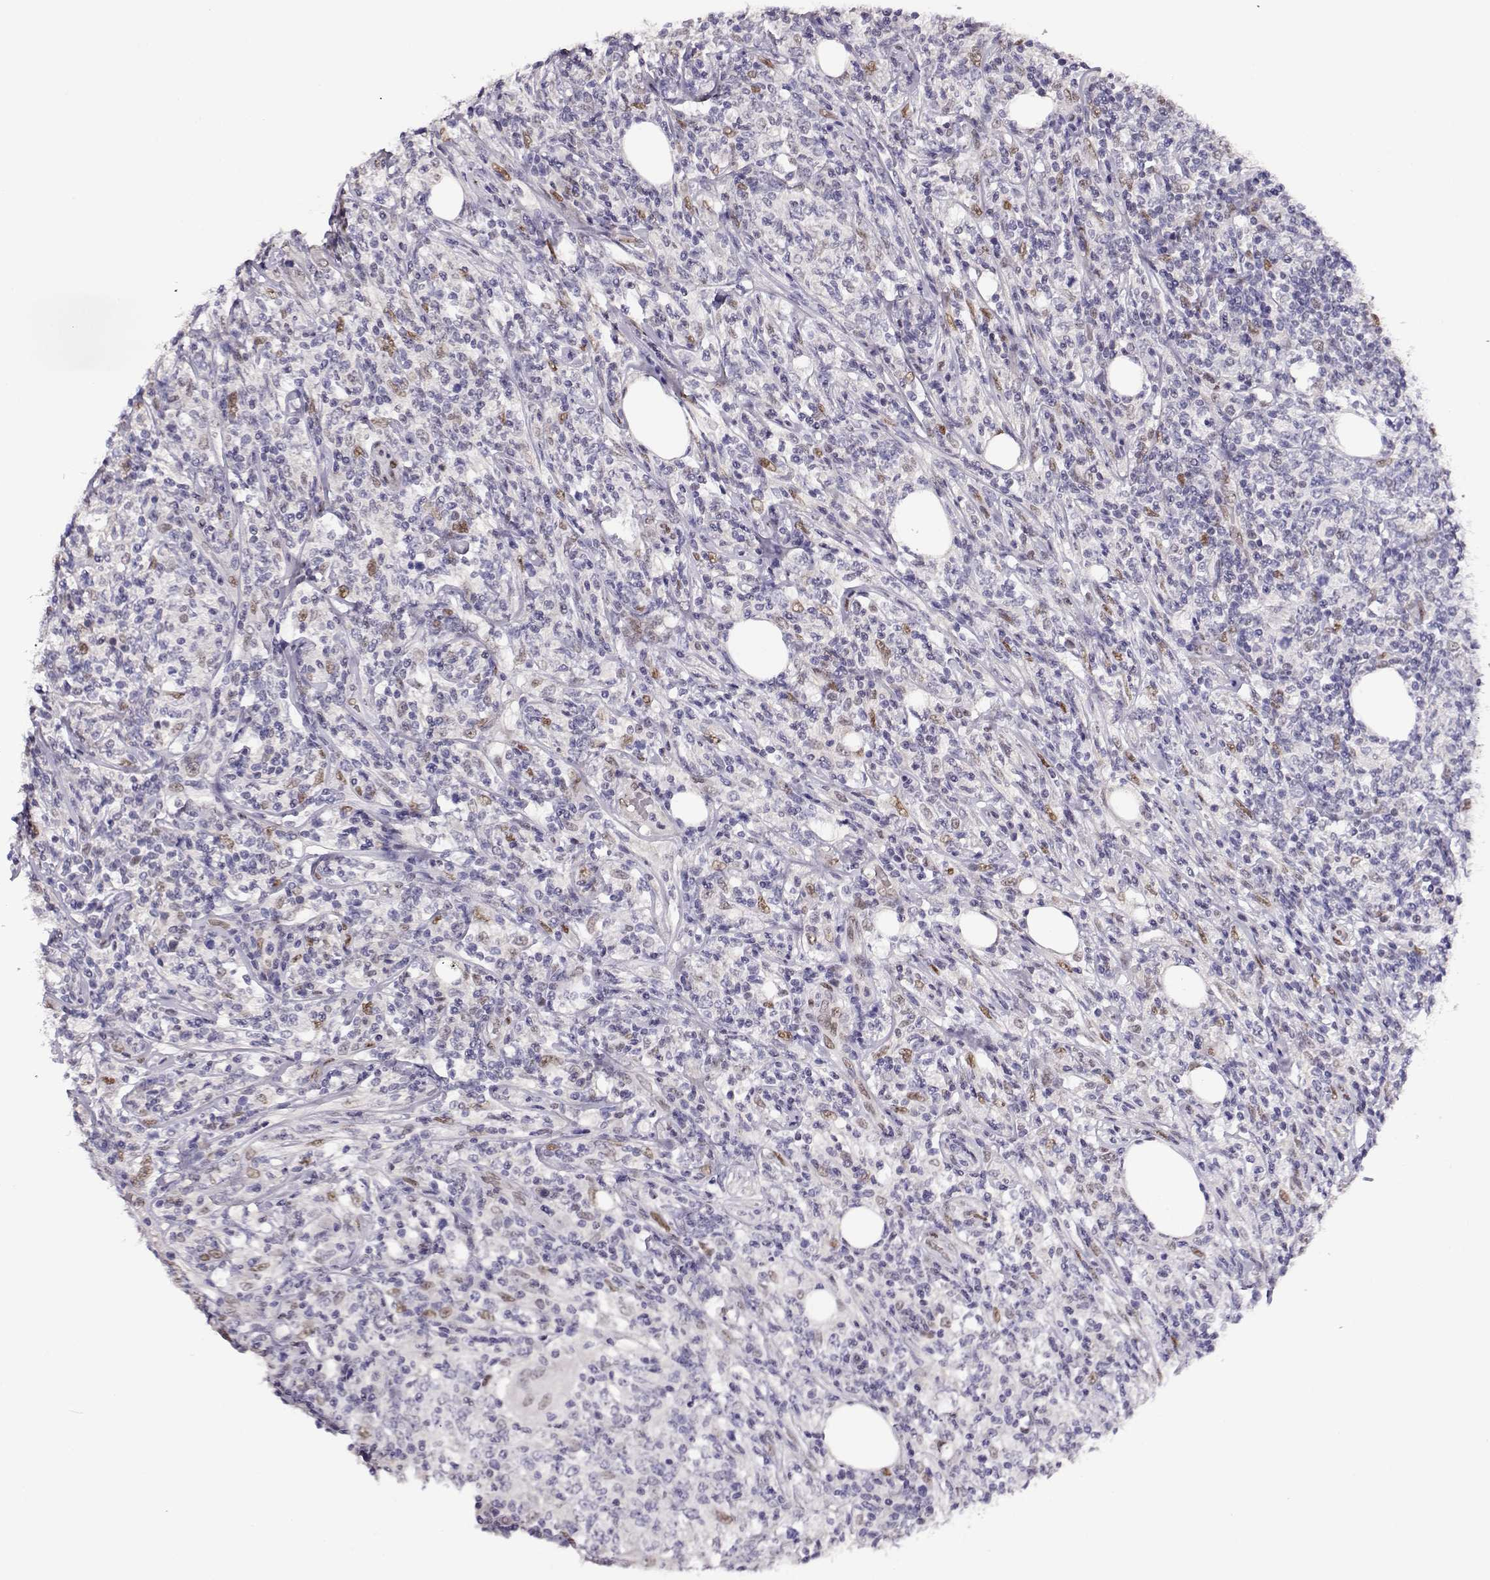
{"staining": {"intensity": "negative", "quantity": "none", "location": "none"}, "tissue": "lymphoma", "cell_type": "Tumor cells", "image_type": "cancer", "snomed": [{"axis": "morphology", "description": "Malignant lymphoma, non-Hodgkin's type, High grade"}, {"axis": "topography", "description": "Lymph node"}], "caption": "High power microscopy histopathology image of an immunohistochemistry (IHC) micrograph of high-grade malignant lymphoma, non-Hodgkin's type, revealing no significant staining in tumor cells. (Immunohistochemistry, brightfield microscopy, high magnification).", "gene": "POLI", "patient": {"sex": "female", "age": 84}}